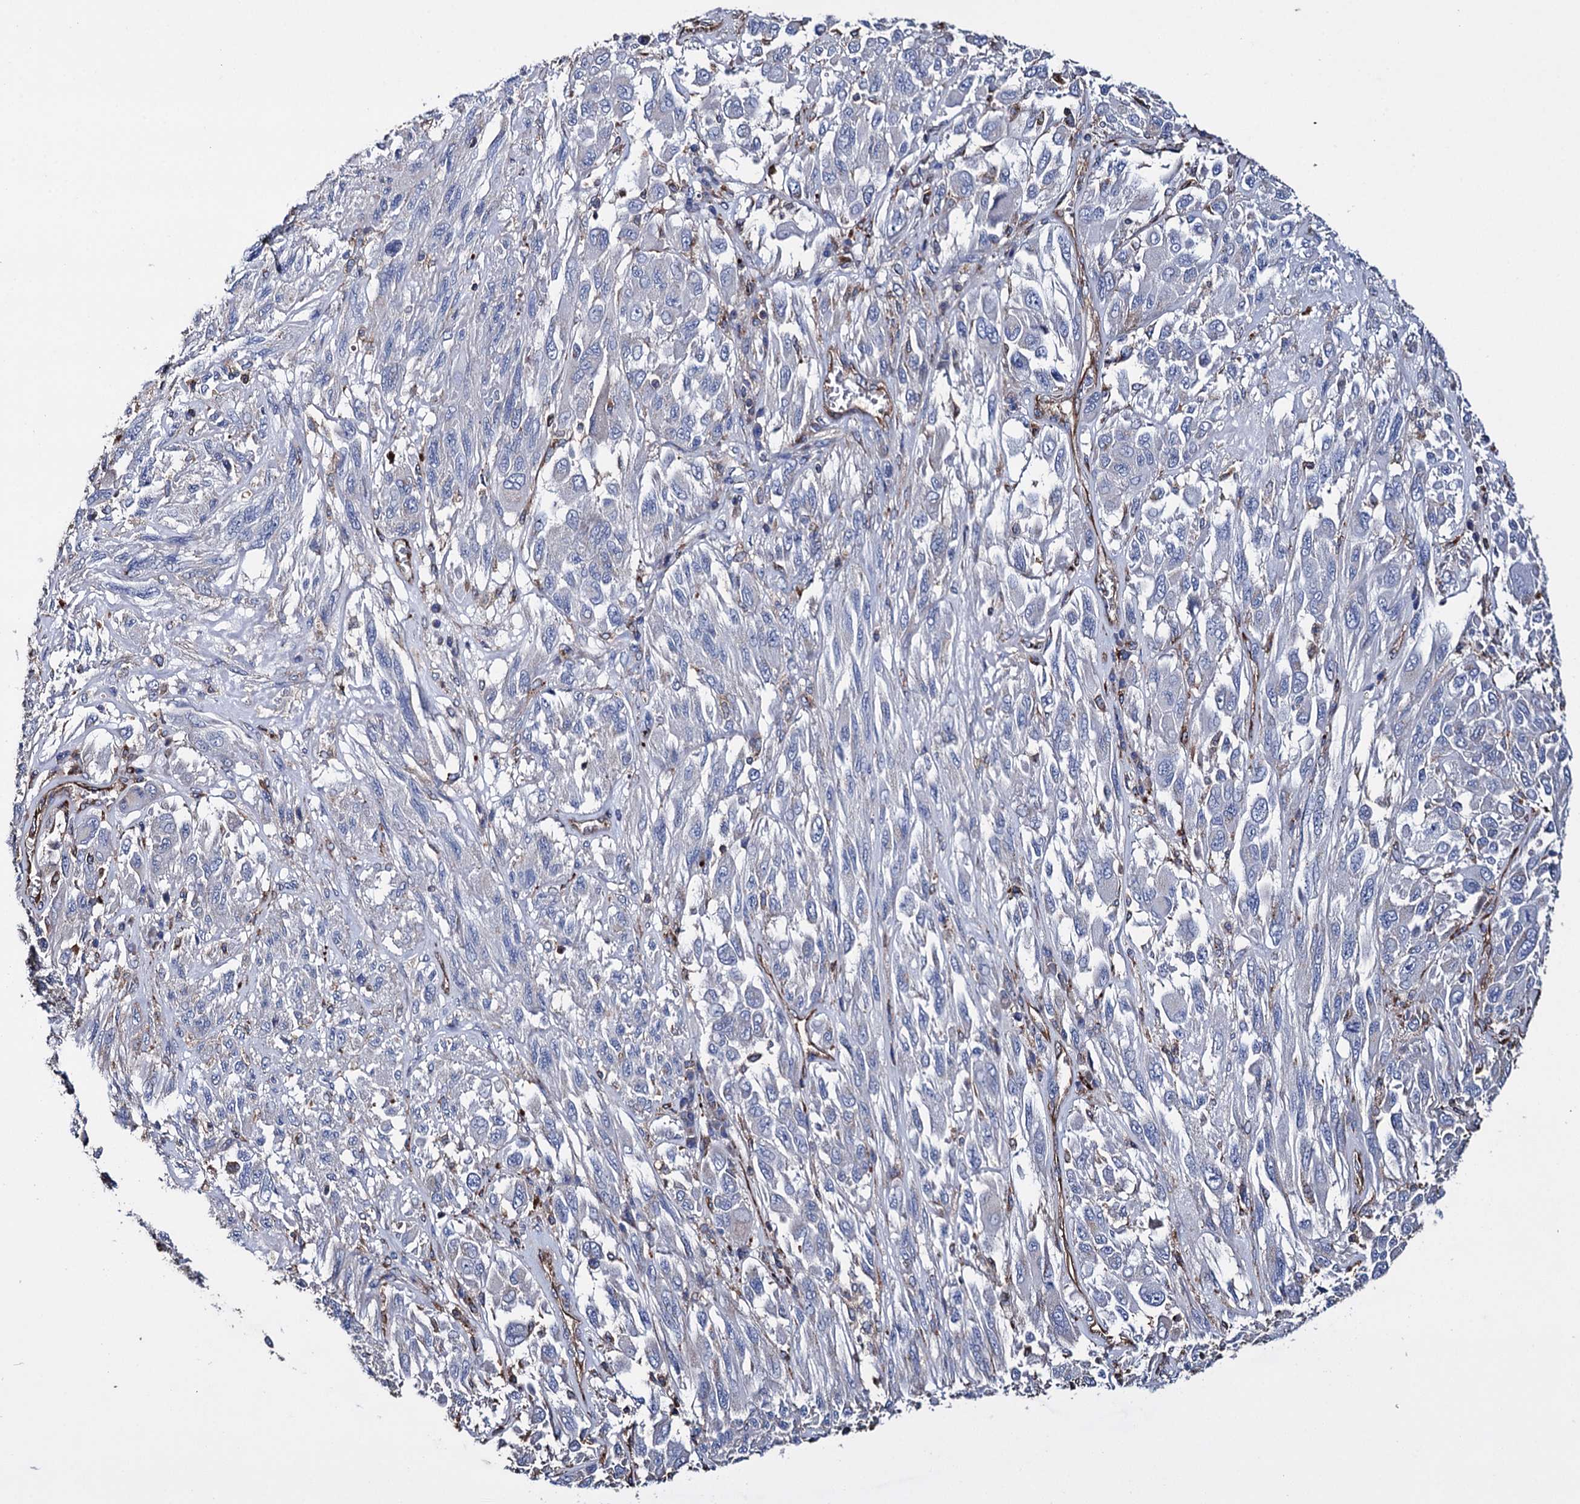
{"staining": {"intensity": "negative", "quantity": "none", "location": "none"}, "tissue": "melanoma", "cell_type": "Tumor cells", "image_type": "cancer", "snomed": [{"axis": "morphology", "description": "Malignant melanoma, NOS"}, {"axis": "topography", "description": "Skin"}], "caption": "Tumor cells are negative for brown protein staining in malignant melanoma.", "gene": "SCPEP1", "patient": {"sex": "female", "age": 91}}